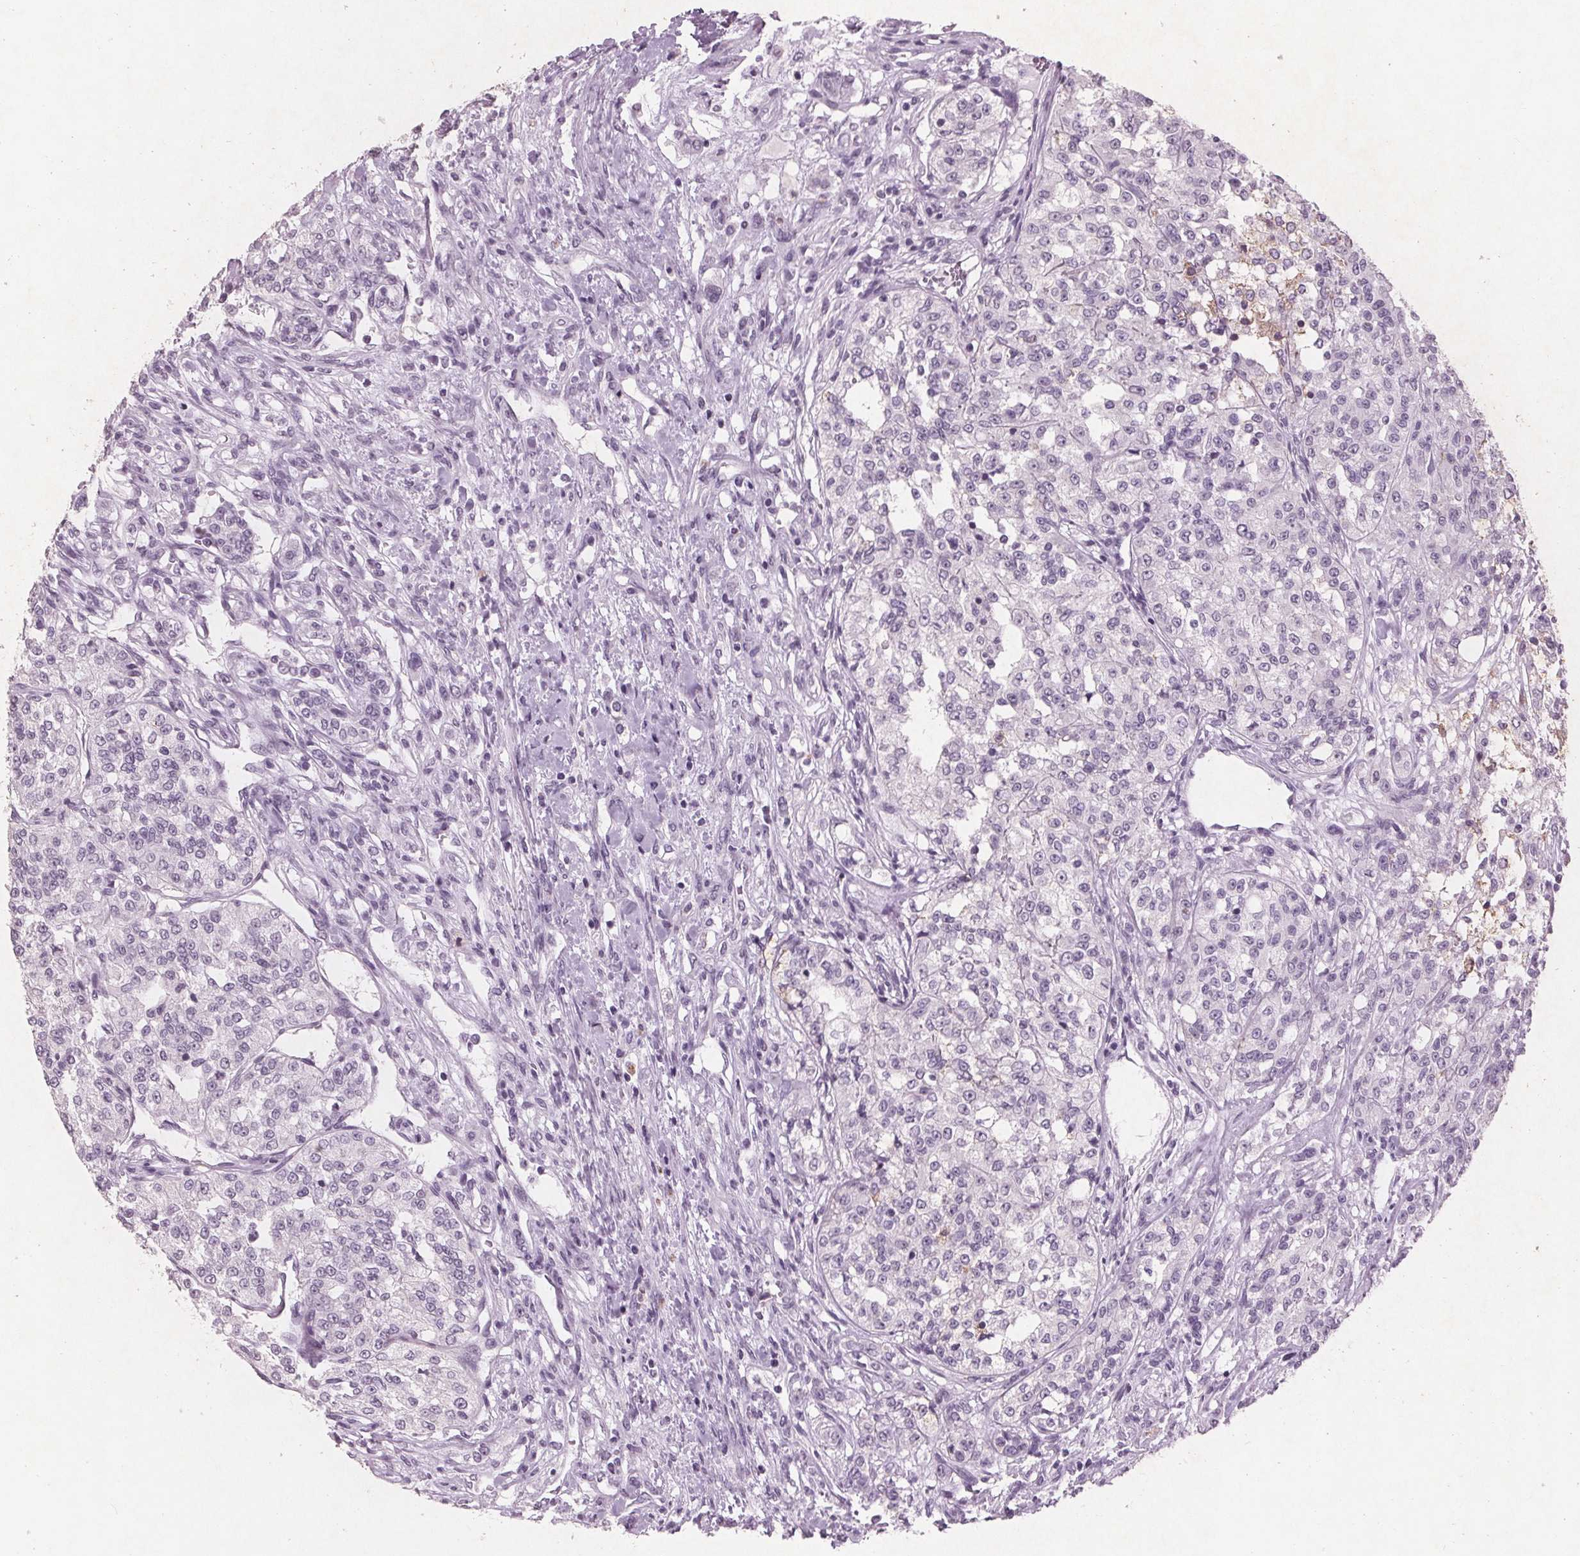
{"staining": {"intensity": "negative", "quantity": "none", "location": "none"}, "tissue": "renal cancer", "cell_type": "Tumor cells", "image_type": "cancer", "snomed": [{"axis": "morphology", "description": "Adenocarcinoma, NOS"}, {"axis": "topography", "description": "Kidney"}], "caption": "Protein analysis of renal adenocarcinoma reveals no significant positivity in tumor cells. Nuclei are stained in blue.", "gene": "PTPN14", "patient": {"sex": "female", "age": 63}}